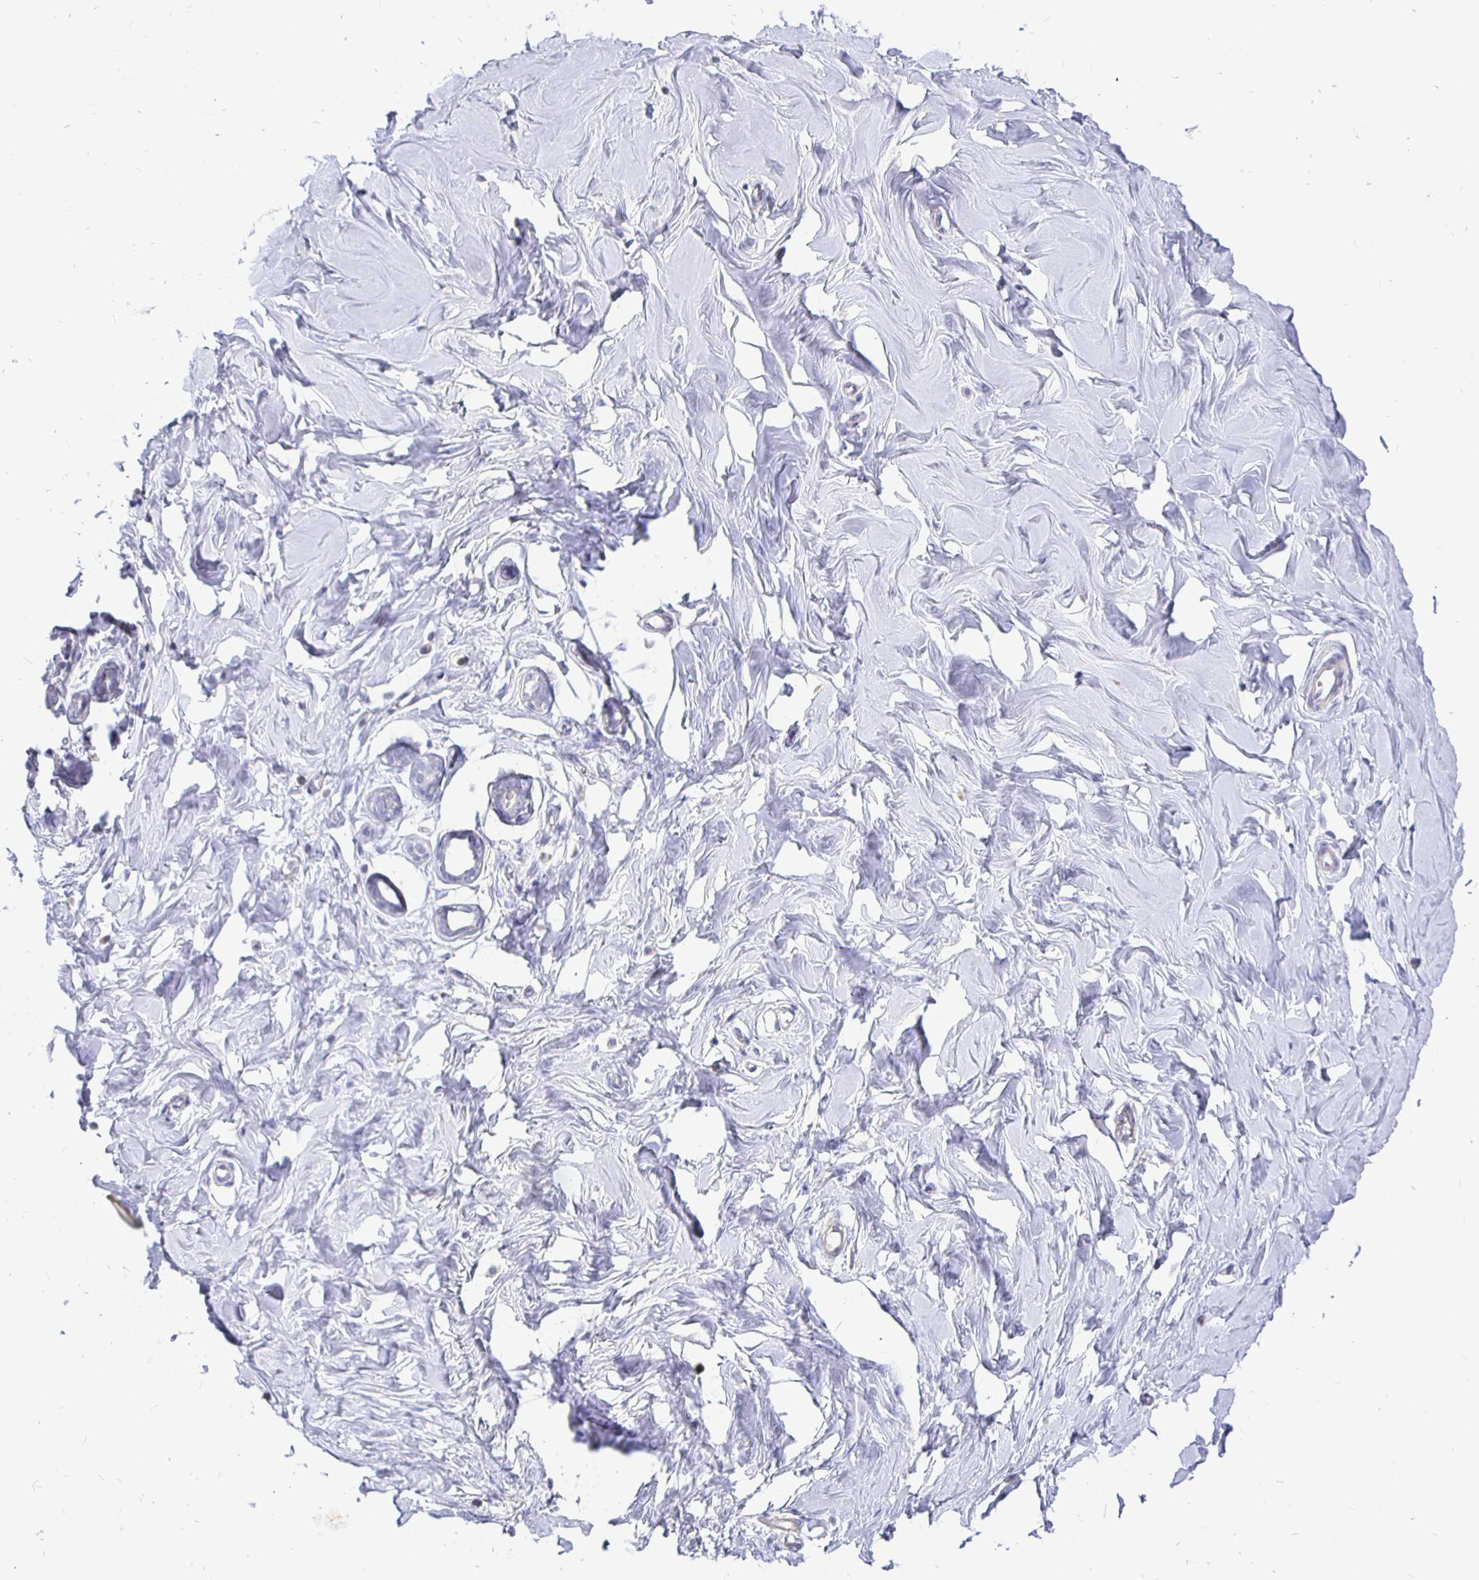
{"staining": {"intensity": "negative", "quantity": "none", "location": "none"}, "tissue": "breast", "cell_type": "Adipocytes", "image_type": "normal", "snomed": [{"axis": "morphology", "description": "Normal tissue, NOS"}, {"axis": "topography", "description": "Breast"}], "caption": "Protein analysis of benign breast demonstrates no significant positivity in adipocytes.", "gene": "NECAB1", "patient": {"sex": "female", "age": 27}}